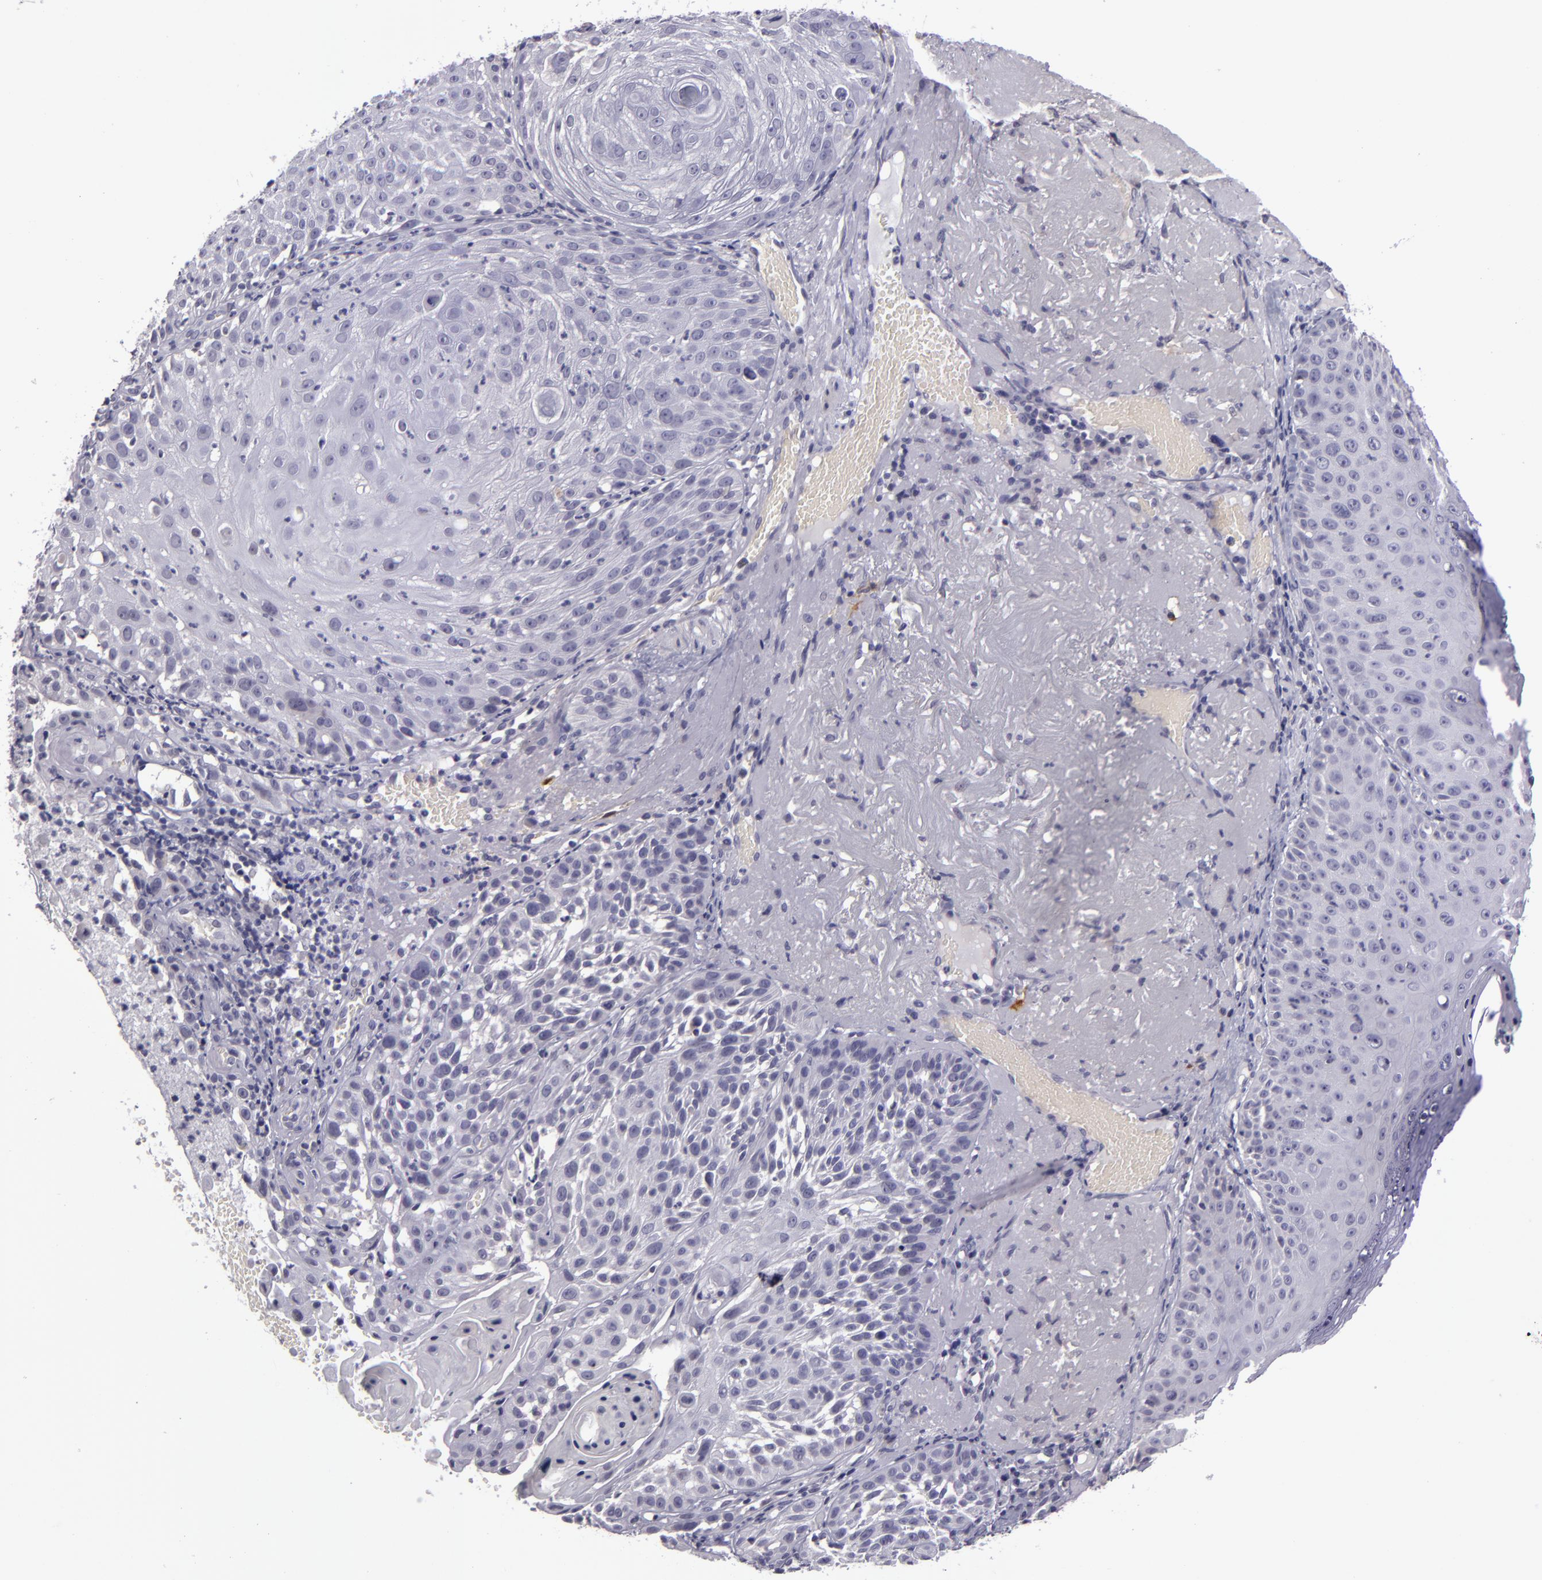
{"staining": {"intensity": "negative", "quantity": "none", "location": "none"}, "tissue": "skin cancer", "cell_type": "Tumor cells", "image_type": "cancer", "snomed": [{"axis": "morphology", "description": "Squamous cell carcinoma, NOS"}, {"axis": "topography", "description": "Skin"}], "caption": "An image of human squamous cell carcinoma (skin) is negative for staining in tumor cells.", "gene": "SNCB", "patient": {"sex": "female", "age": 89}}